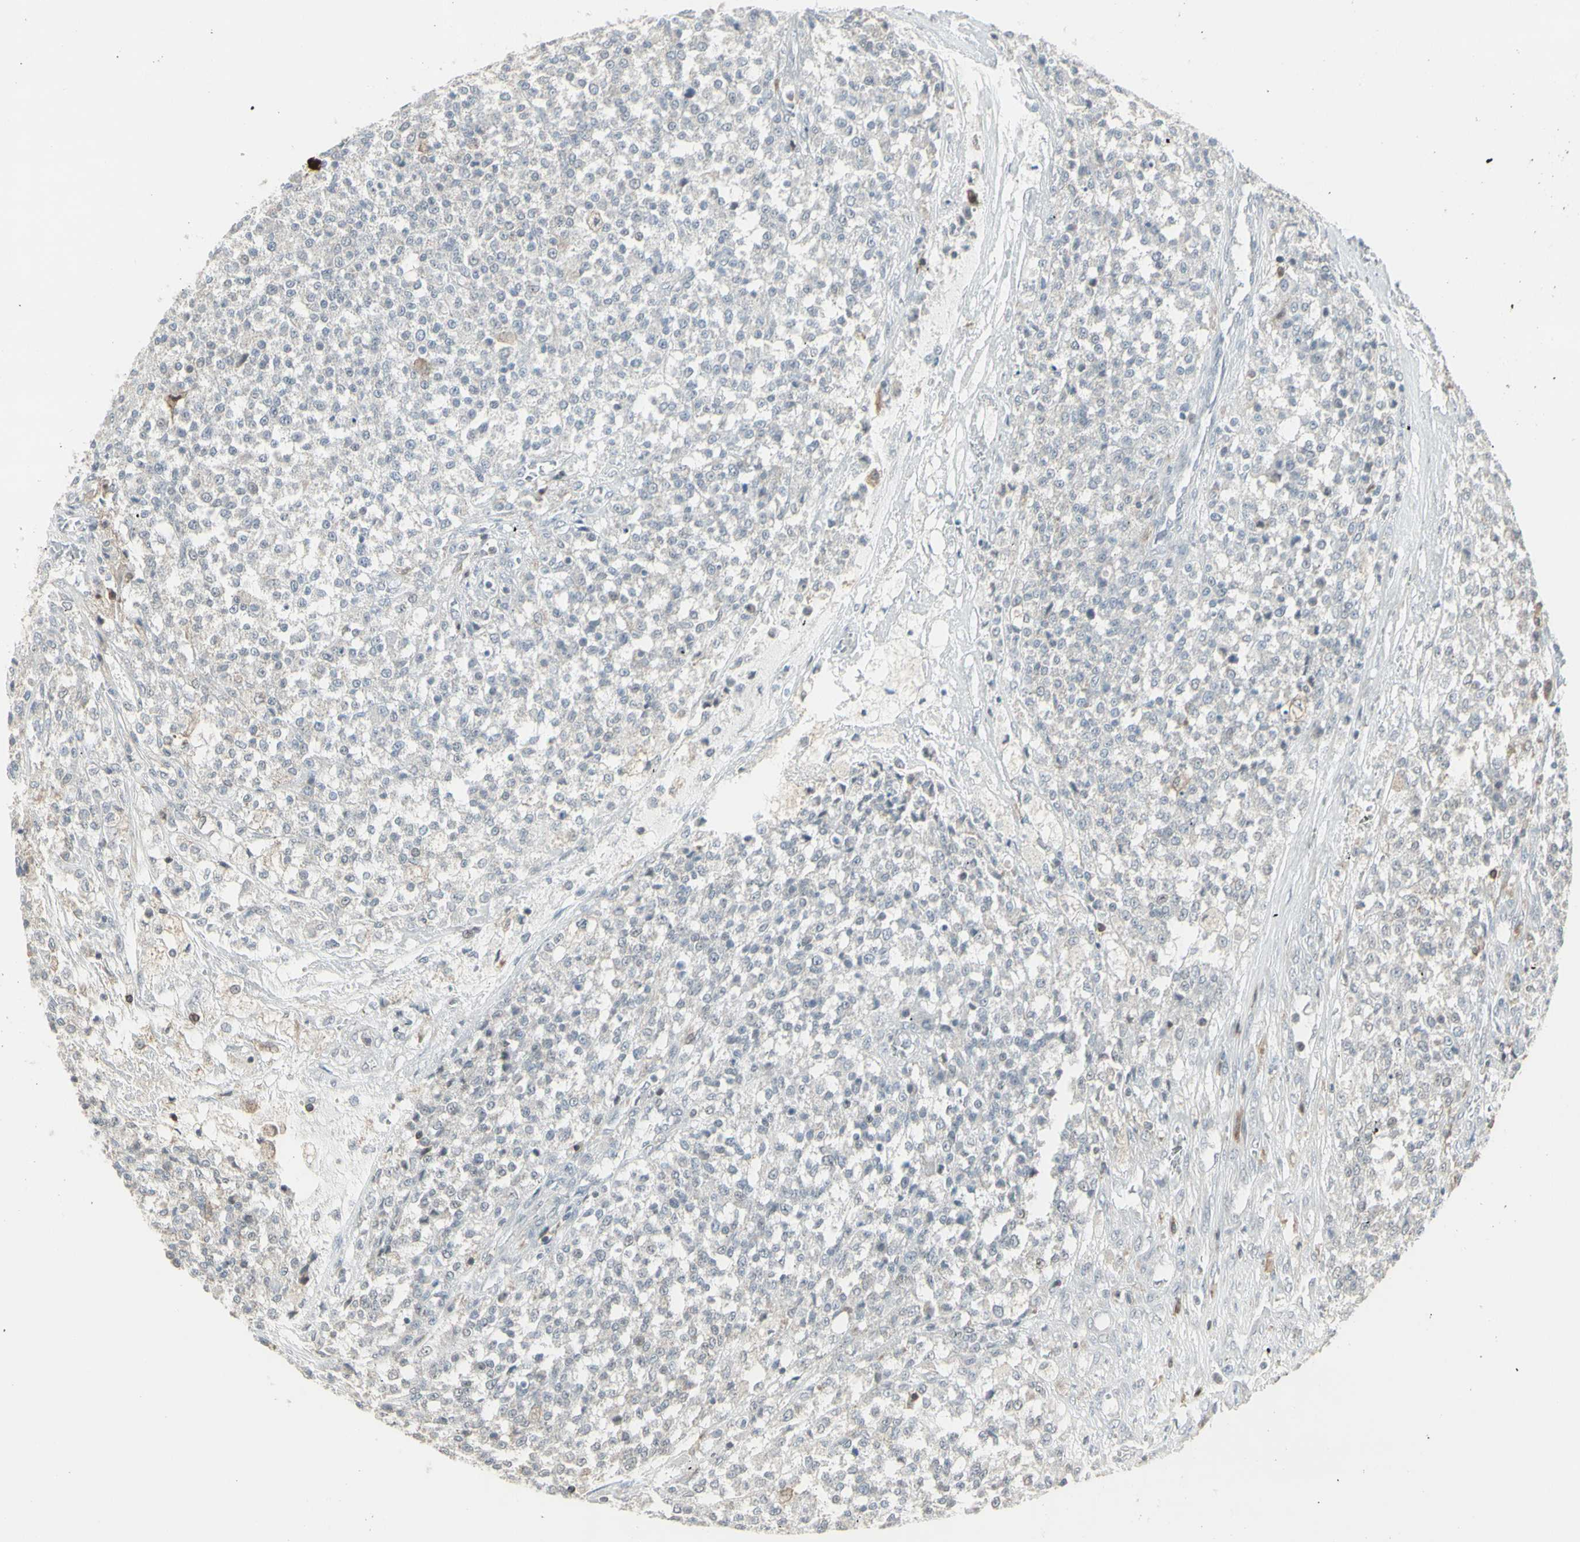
{"staining": {"intensity": "negative", "quantity": "none", "location": "none"}, "tissue": "testis cancer", "cell_type": "Tumor cells", "image_type": "cancer", "snomed": [{"axis": "morphology", "description": "Seminoma, NOS"}, {"axis": "topography", "description": "Testis"}], "caption": "Image shows no protein positivity in tumor cells of testis seminoma tissue. (DAB IHC with hematoxylin counter stain).", "gene": "SAMSN1", "patient": {"sex": "male", "age": 59}}